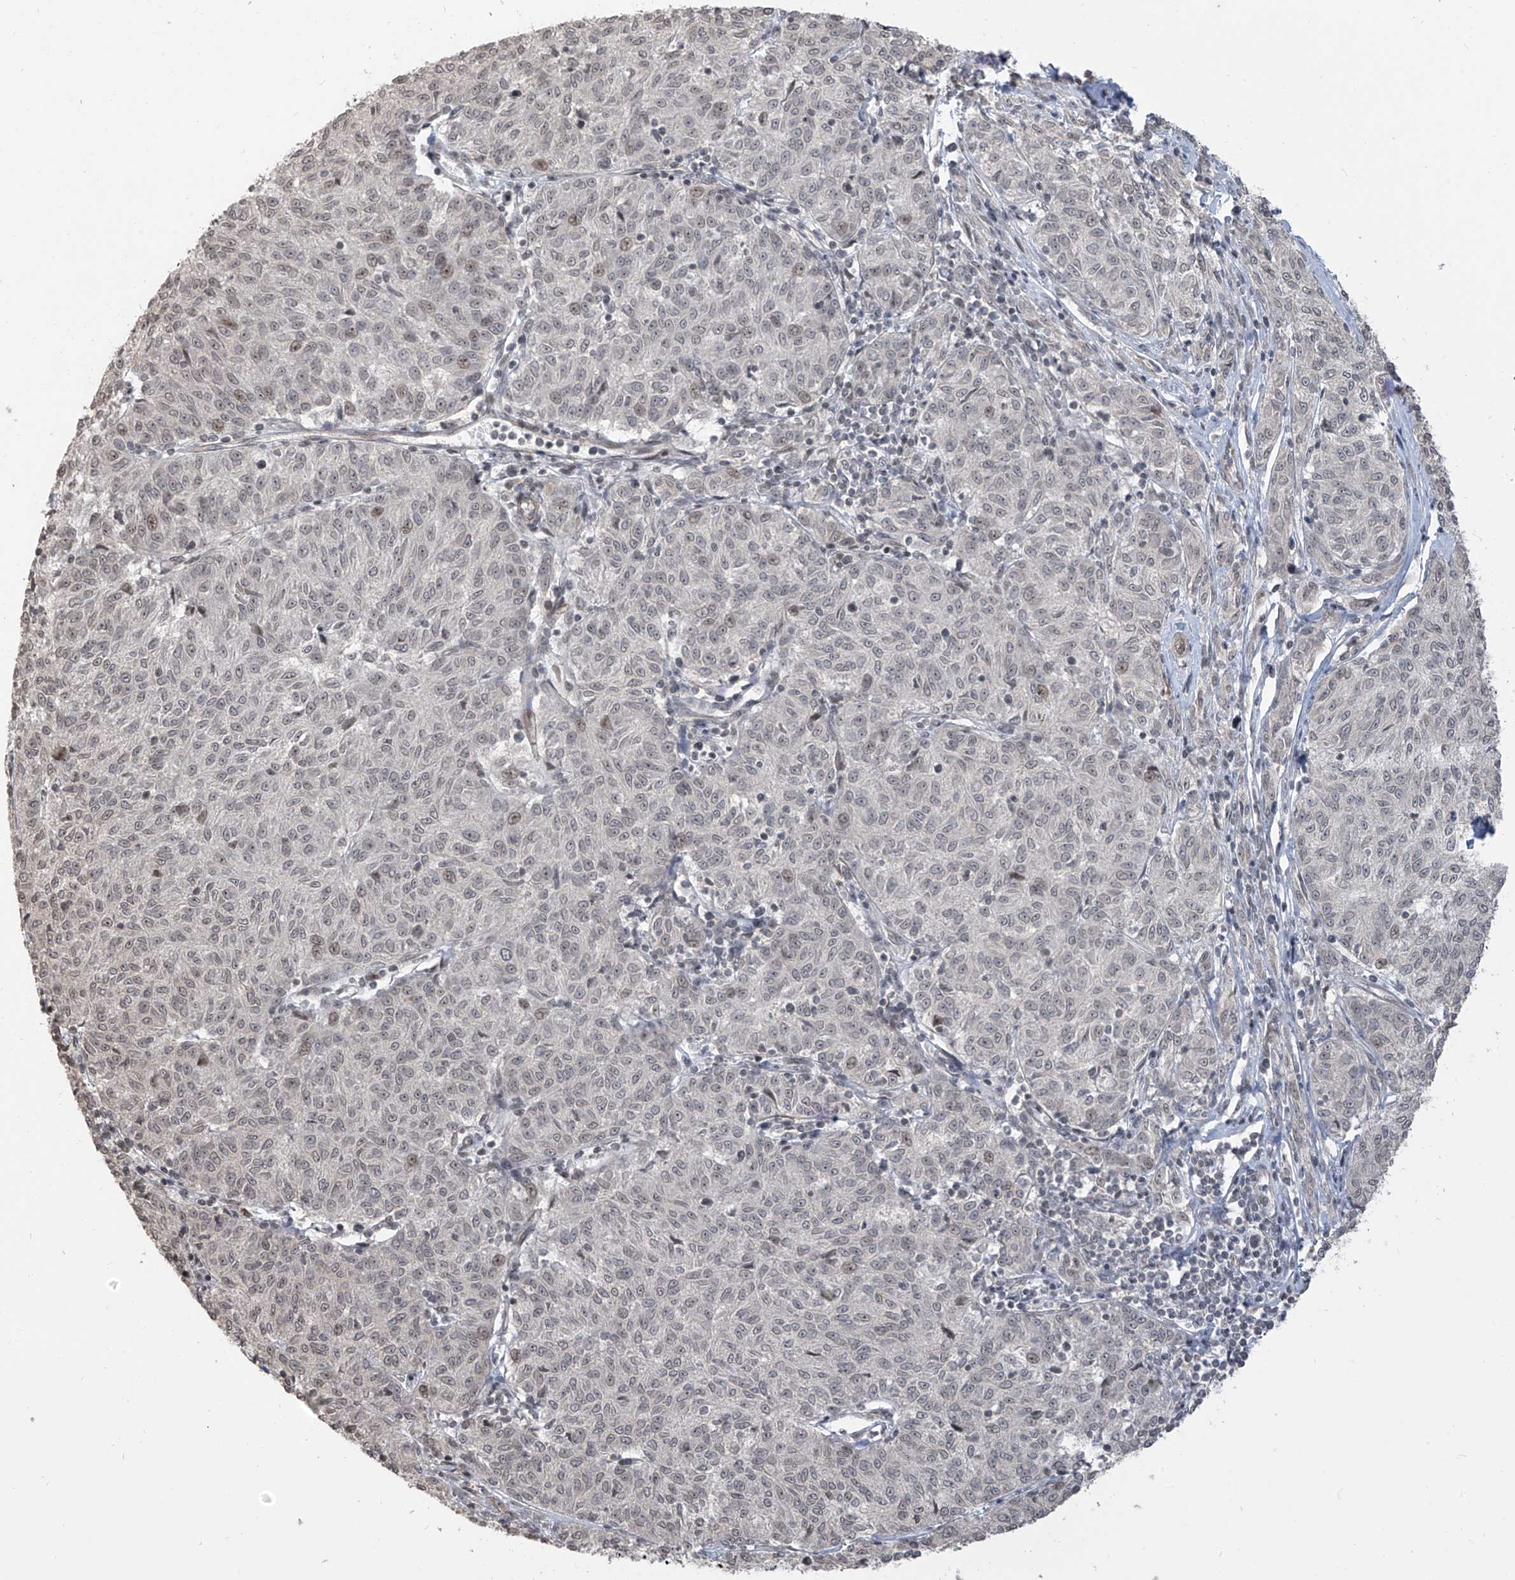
{"staining": {"intensity": "weak", "quantity": "<25%", "location": "nuclear"}, "tissue": "melanoma", "cell_type": "Tumor cells", "image_type": "cancer", "snomed": [{"axis": "morphology", "description": "Malignant melanoma, NOS"}, {"axis": "topography", "description": "Skin"}], "caption": "Image shows no protein positivity in tumor cells of melanoma tissue.", "gene": "METAP1D", "patient": {"sex": "female", "age": 72}}